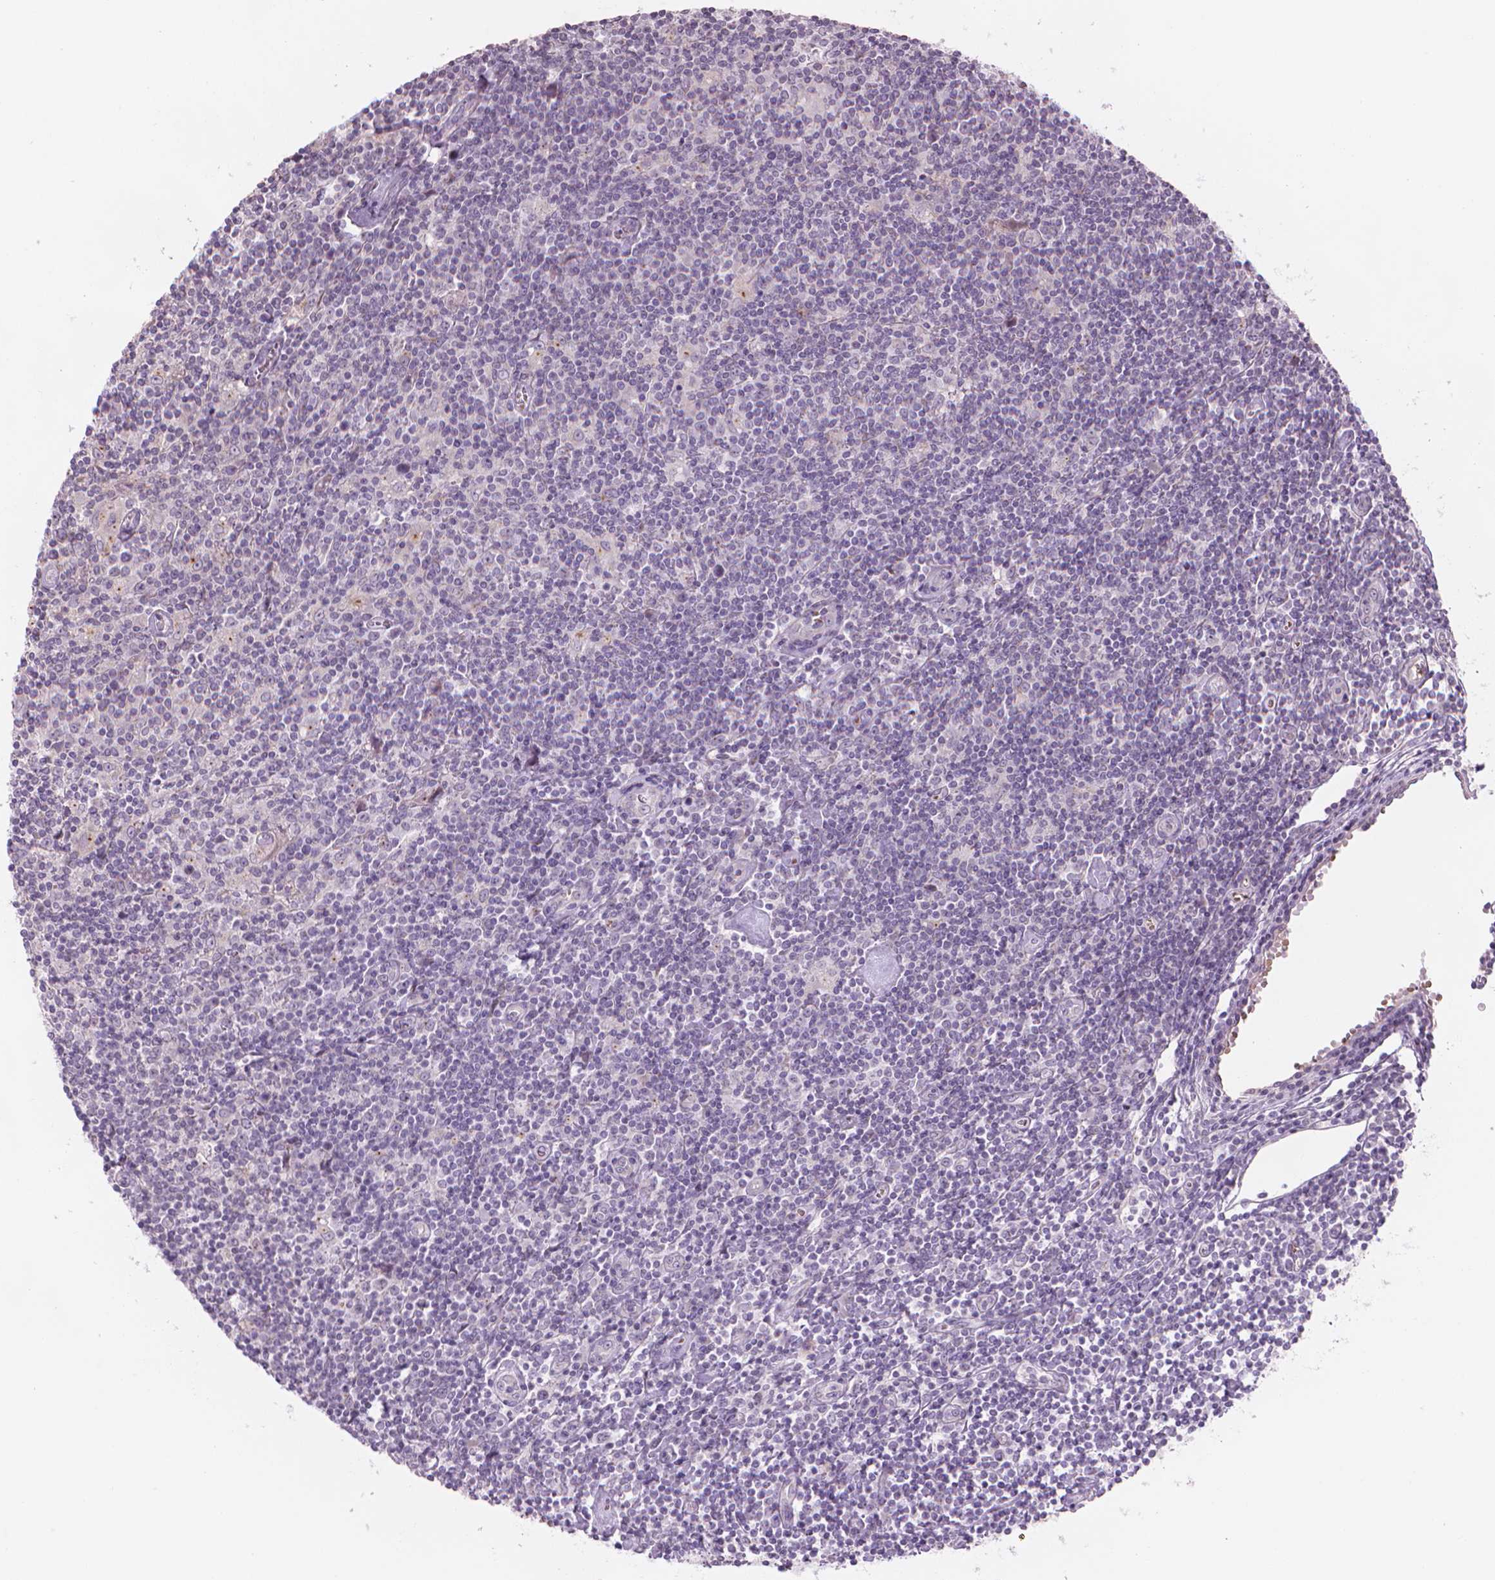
{"staining": {"intensity": "moderate", "quantity": "<25%", "location": "nuclear"}, "tissue": "lymphoma", "cell_type": "Tumor cells", "image_type": "cancer", "snomed": [{"axis": "morphology", "description": "Hodgkin's disease, NOS"}, {"axis": "topography", "description": "Lymph node"}], "caption": "DAB (3,3'-diaminobenzidine) immunohistochemical staining of human Hodgkin's disease exhibits moderate nuclear protein positivity in approximately <25% of tumor cells. Nuclei are stained in blue.", "gene": "IFFO1", "patient": {"sex": "male", "age": 40}}